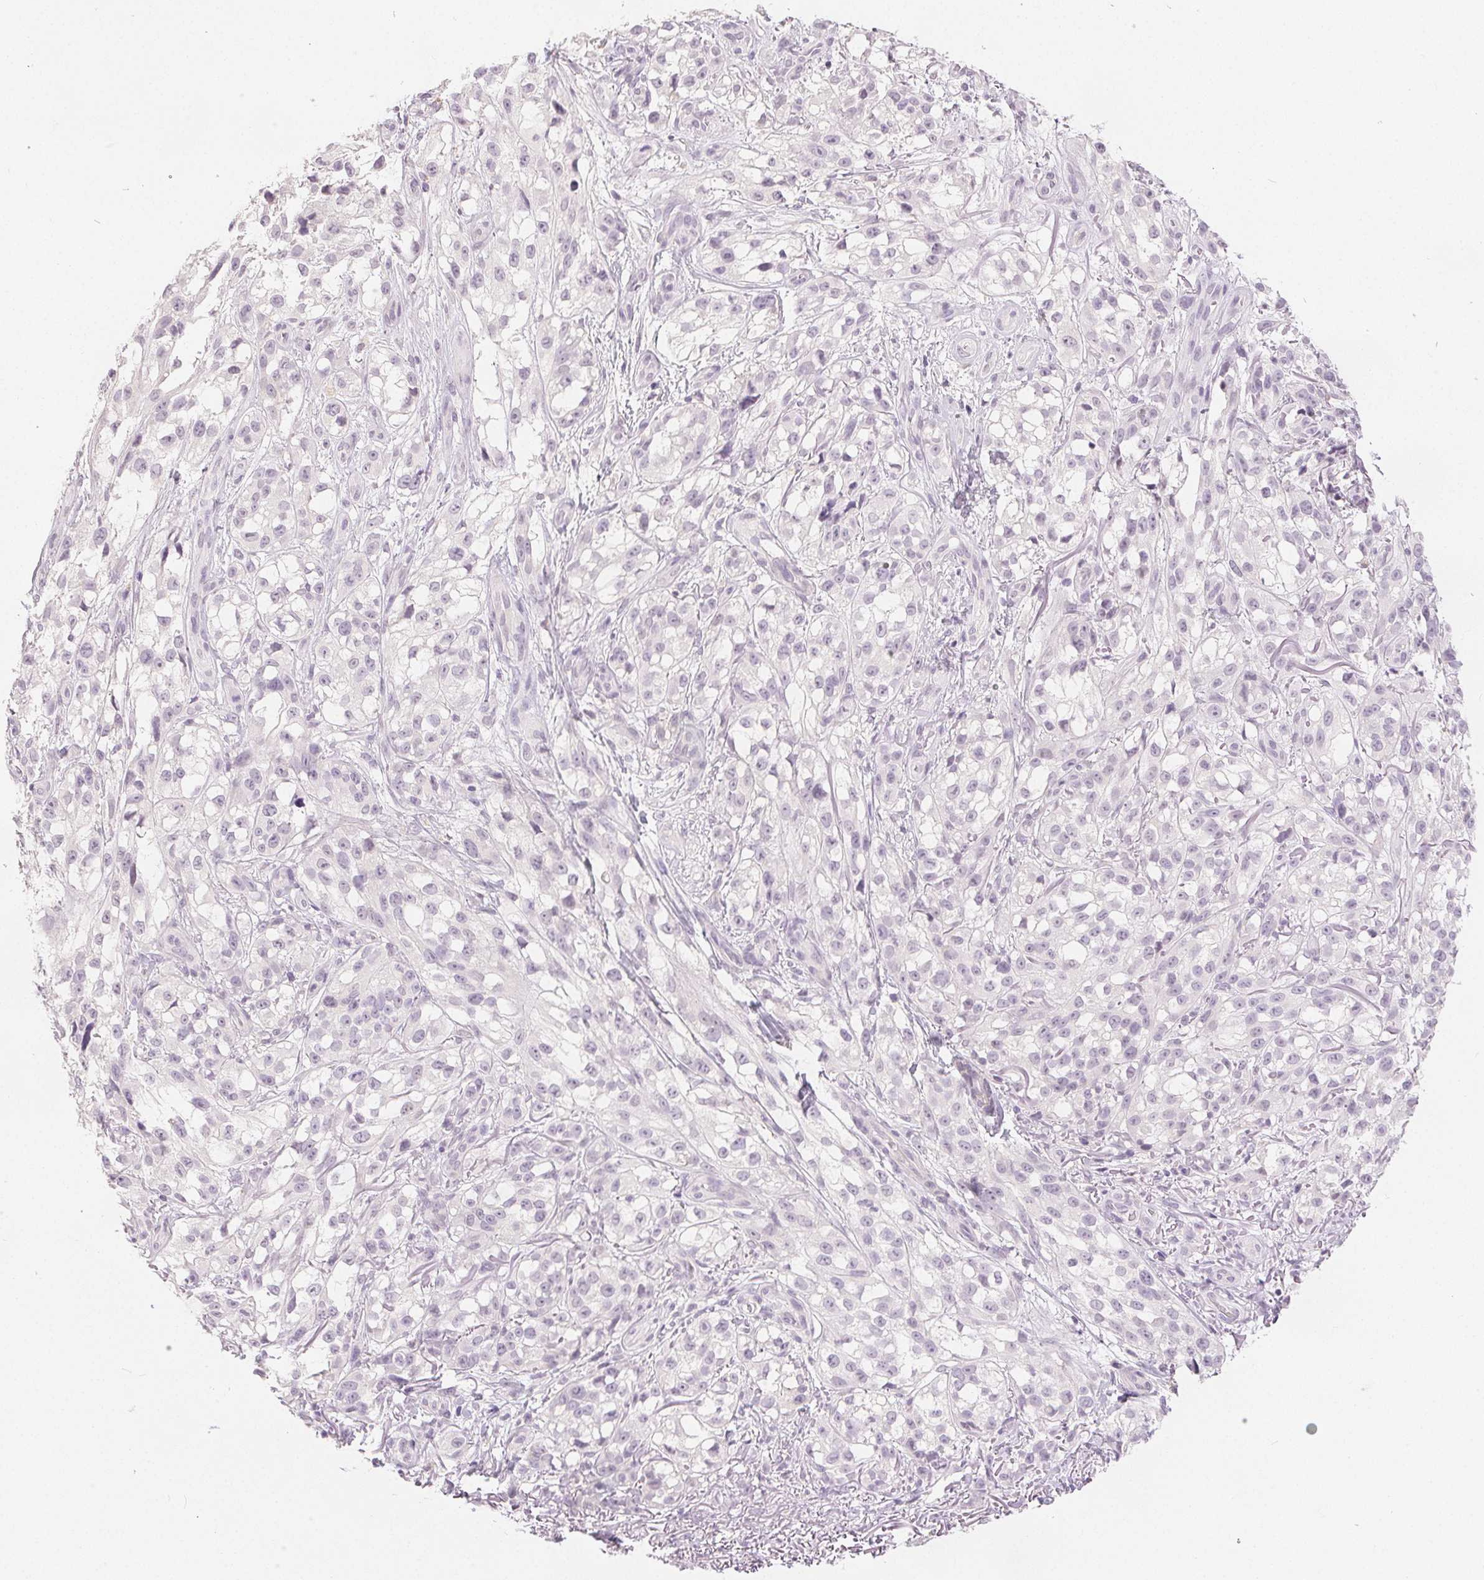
{"staining": {"intensity": "negative", "quantity": "none", "location": "none"}, "tissue": "melanoma", "cell_type": "Tumor cells", "image_type": "cancer", "snomed": [{"axis": "morphology", "description": "Malignant melanoma, NOS"}, {"axis": "topography", "description": "Skin"}], "caption": "Malignant melanoma was stained to show a protein in brown. There is no significant staining in tumor cells.", "gene": "CA12", "patient": {"sex": "female", "age": 85}}